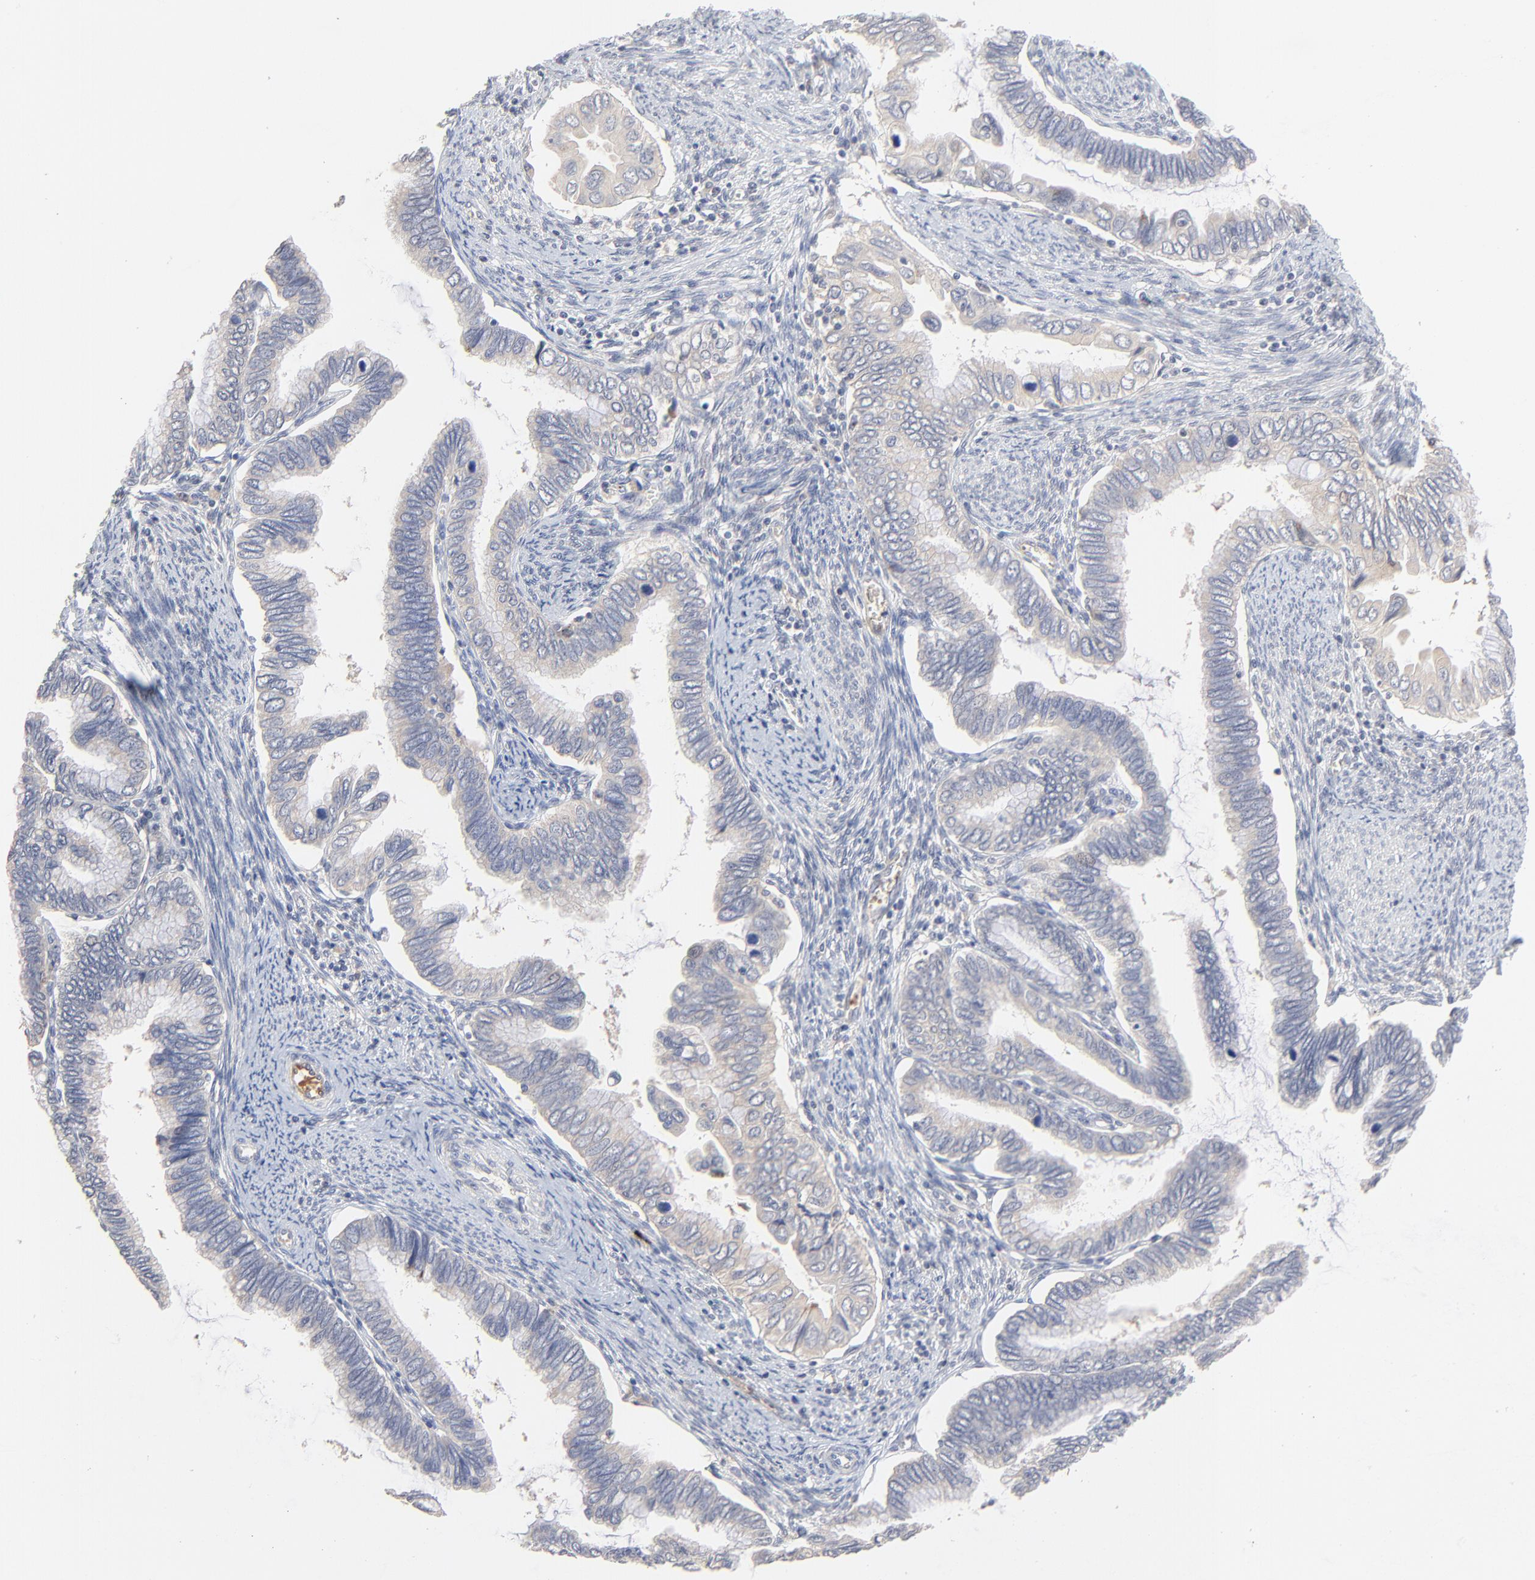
{"staining": {"intensity": "weak", "quantity": ">75%", "location": "cytoplasmic/membranous"}, "tissue": "cervical cancer", "cell_type": "Tumor cells", "image_type": "cancer", "snomed": [{"axis": "morphology", "description": "Adenocarcinoma, NOS"}, {"axis": "topography", "description": "Cervix"}], "caption": "IHC image of adenocarcinoma (cervical) stained for a protein (brown), which reveals low levels of weak cytoplasmic/membranous expression in approximately >75% of tumor cells.", "gene": "FANCB", "patient": {"sex": "female", "age": 49}}